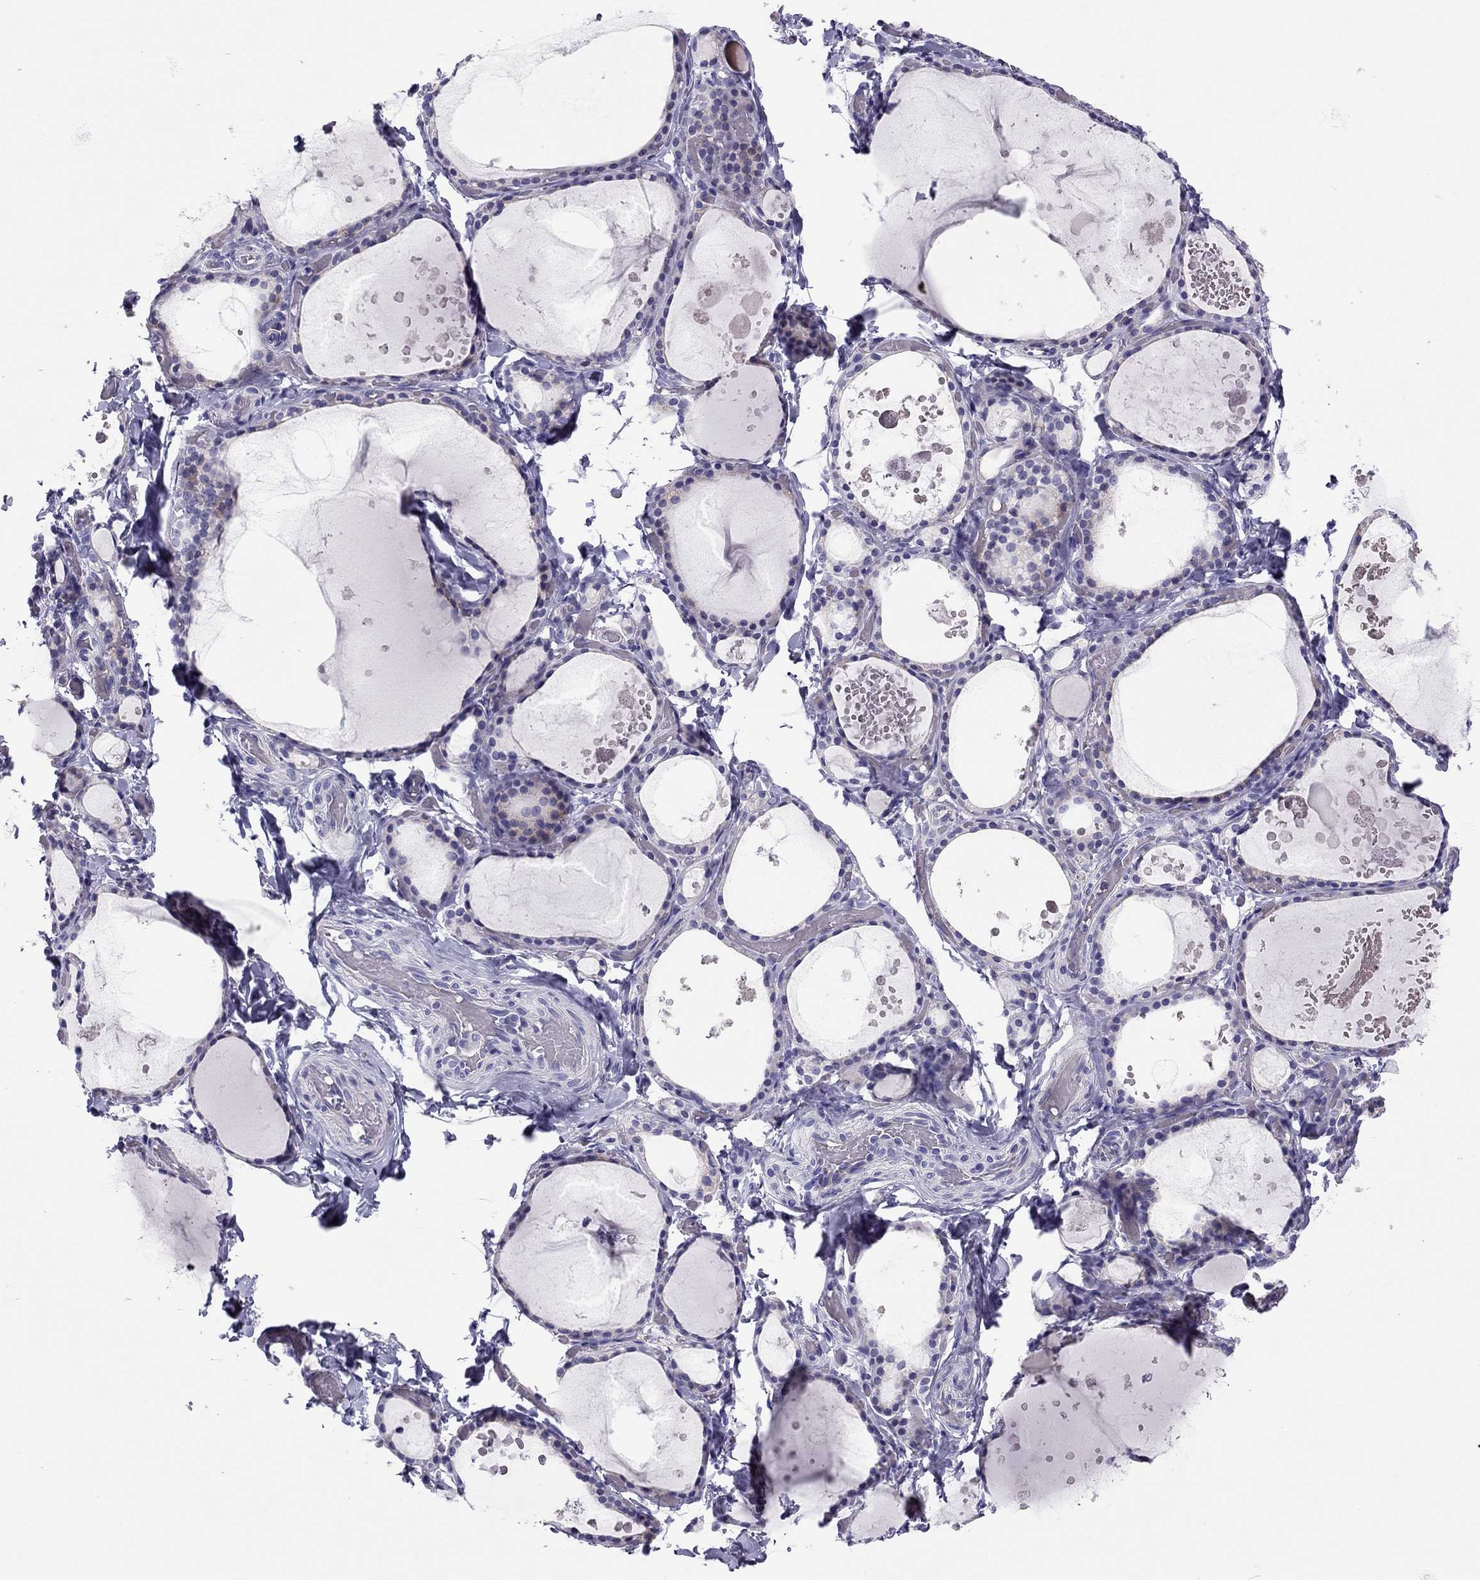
{"staining": {"intensity": "weak", "quantity": "<25%", "location": "cytoplasmic/membranous"}, "tissue": "thyroid gland", "cell_type": "Glandular cells", "image_type": "normal", "snomed": [{"axis": "morphology", "description": "Normal tissue, NOS"}, {"axis": "topography", "description": "Thyroid gland"}], "caption": "Immunohistochemistry (IHC) of normal thyroid gland displays no positivity in glandular cells.", "gene": "SCARB1", "patient": {"sex": "female", "age": 56}}